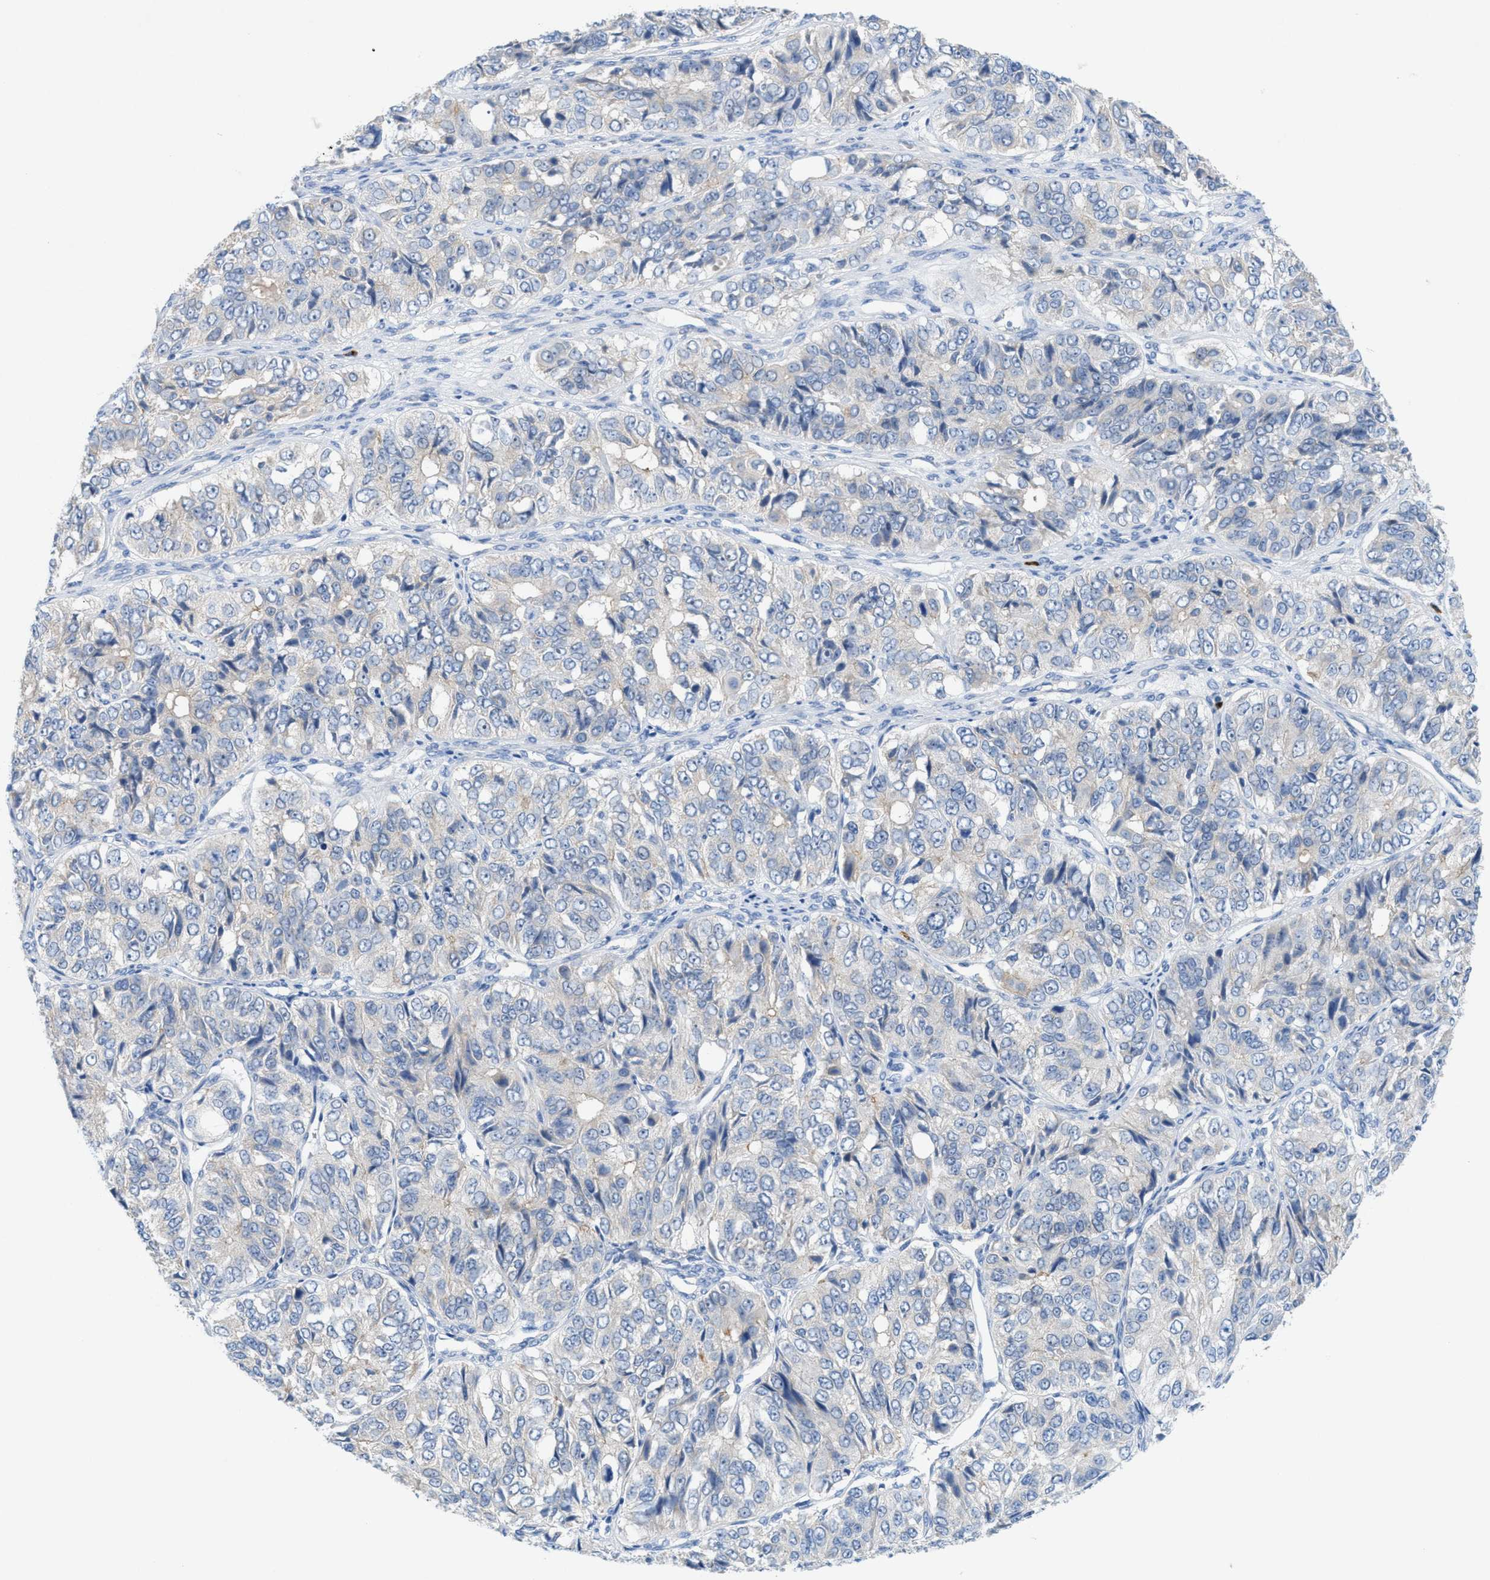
{"staining": {"intensity": "negative", "quantity": "none", "location": "none"}, "tissue": "ovarian cancer", "cell_type": "Tumor cells", "image_type": "cancer", "snomed": [{"axis": "morphology", "description": "Carcinoma, endometroid"}, {"axis": "topography", "description": "Ovary"}], "caption": "Human endometroid carcinoma (ovarian) stained for a protein using immunohistochemistry reveals no expression in tumor cells.", "gene": "CMTM1", "patient": {"sex": "female", "age": 51}}